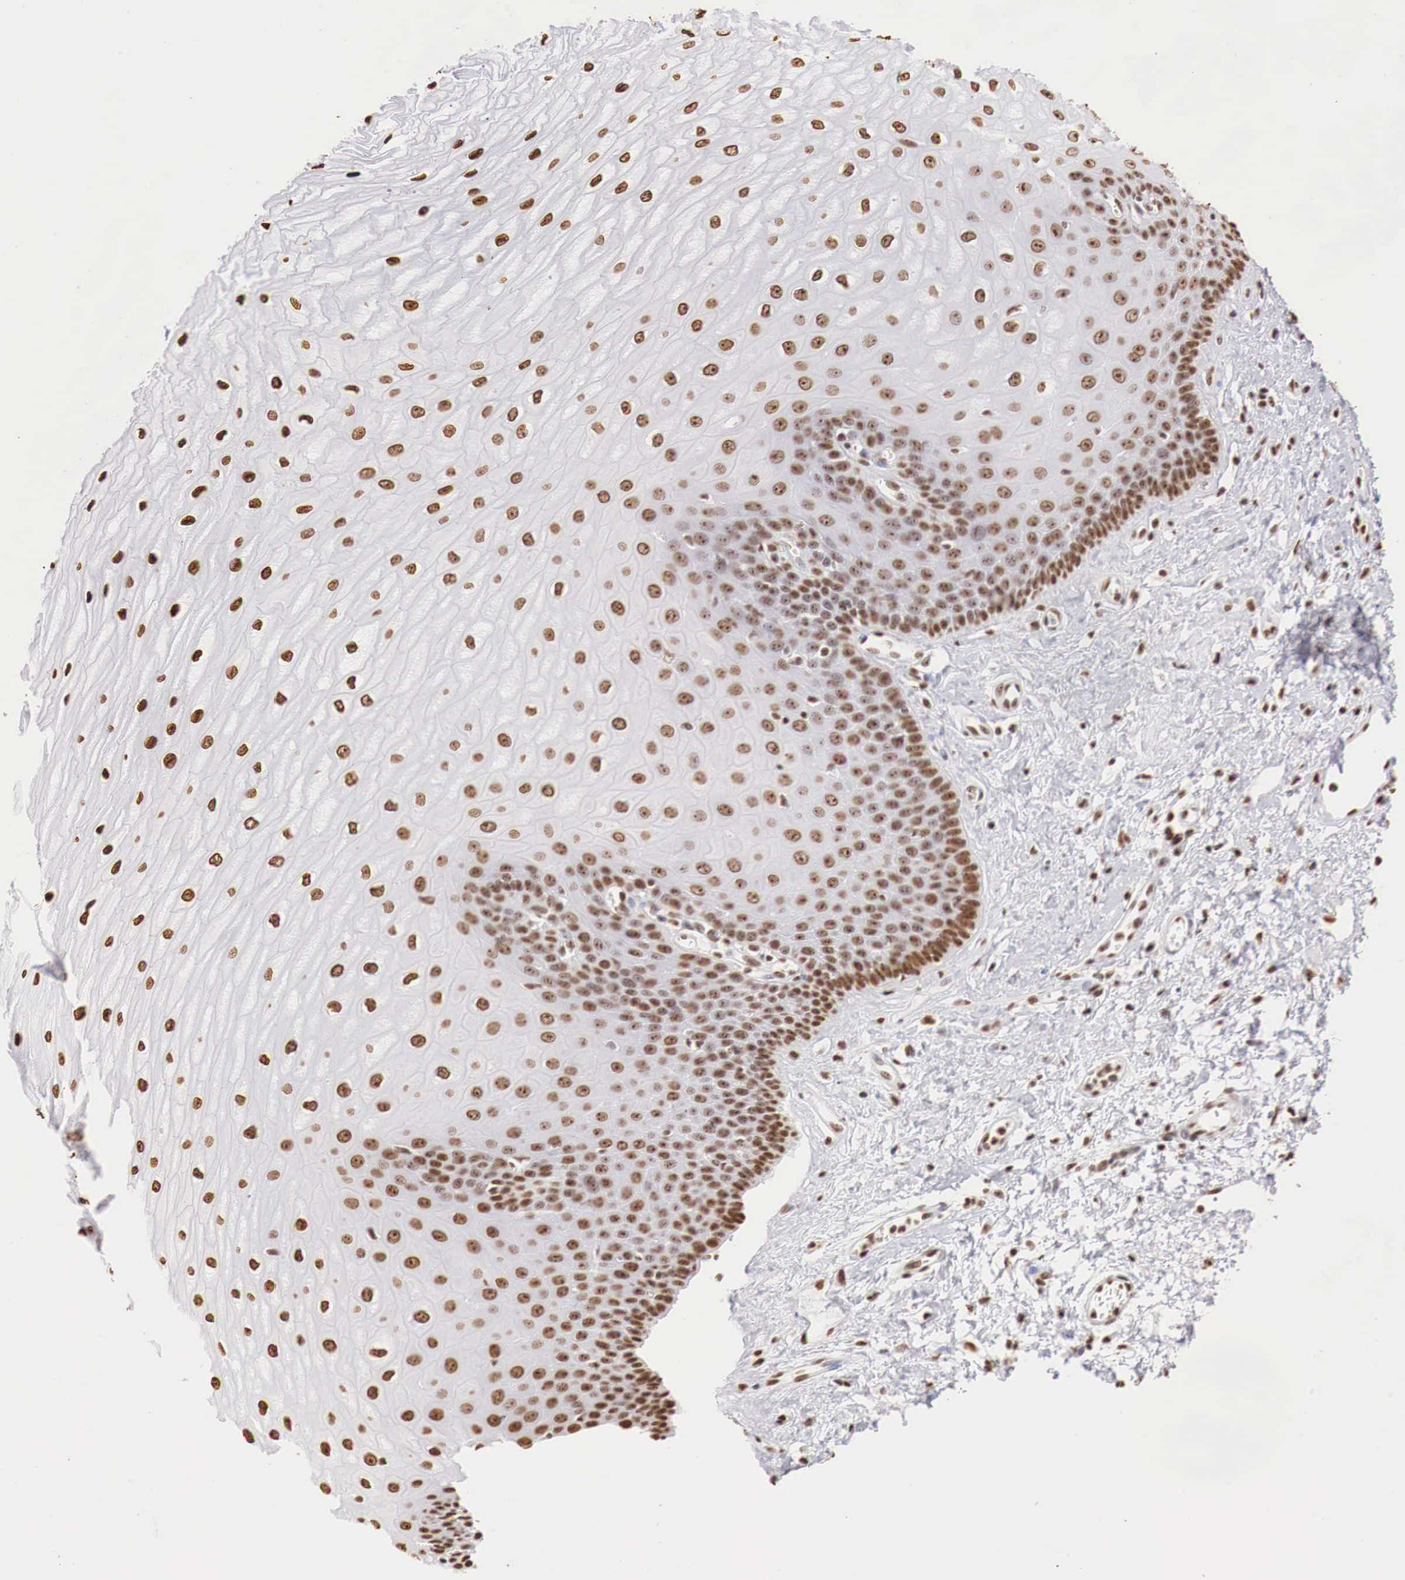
{"staining": {"intensity": "strong", "quantity": ">75%", "location": "nuclear"}, "tissue": "esophagus", "cell_type": "Squamous epithelial cells", "image_type": "normal", "snomed": [{"axis": "morphology", "description": "Normal tissue, NOS"}, {"axis": "topography", "description": "Esophagus"}], "caption": "Unremarkable esophagus reveals strong nuclear positivity in about >75% of squamous epithelial cells, visualized by immunohistochemistry.", "gene": "DKC1", "patient": {"sex": "male", "age": 65}}